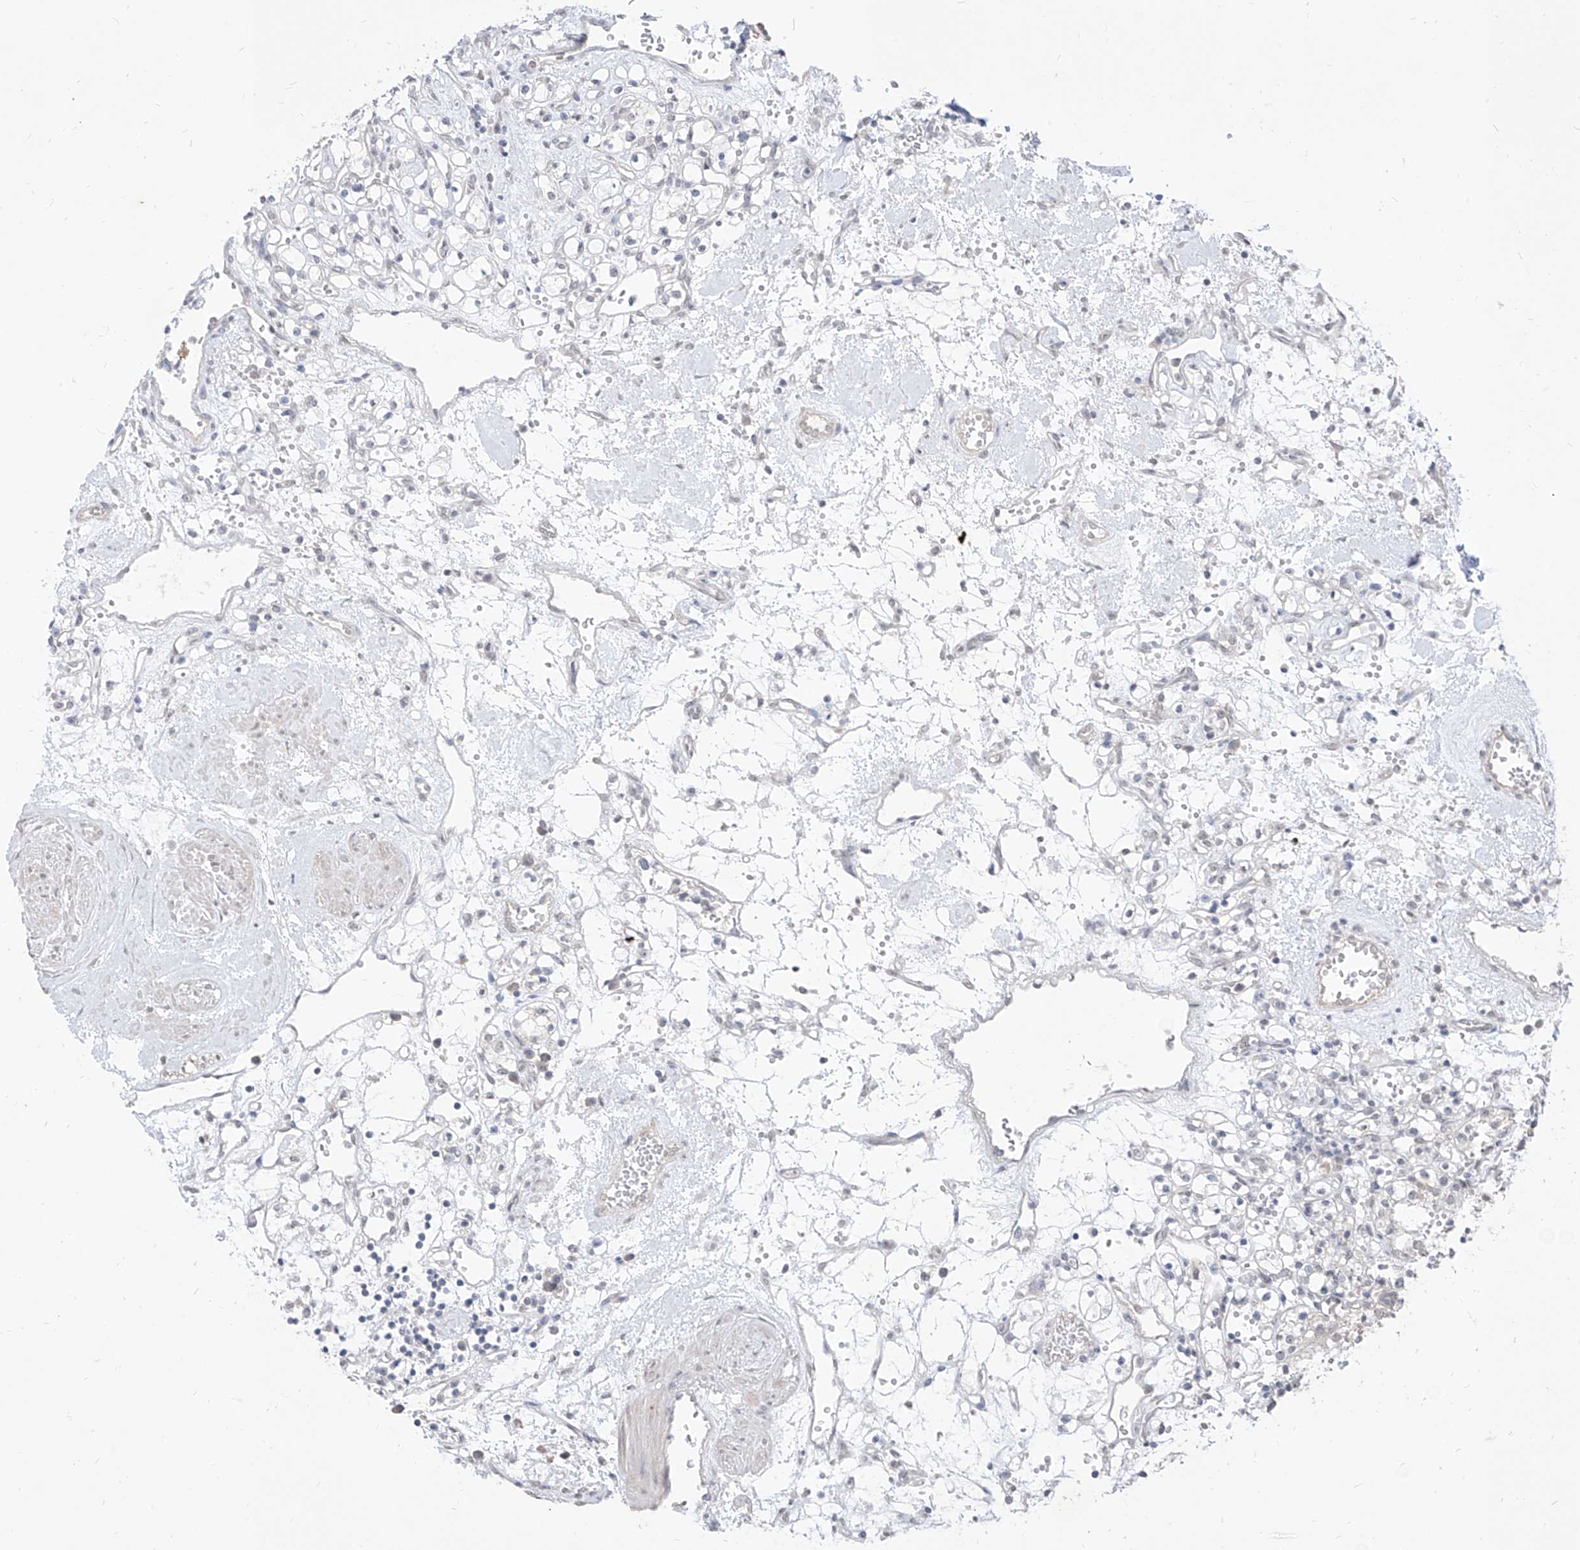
{"staining": {"intensity": "negative", "quantity": "none", "location": "none"}, "tissue": "renal cancer", "cell_type": "Tumor cells", "image_type": "cancer", "snomed": [{"axis": "morphology", "description": "Adenocarcinoma, NOS"}, {"axis": "topography", "description": "Kidney"}], "caption": "Immunohistochemistry (IHC) histopathology image of renal cancer stained for a protein (brown), which demonstrates no staining in tumor cells.", "gene": "PHF20L1", "patient": {"sex": "female", "age": 59}}